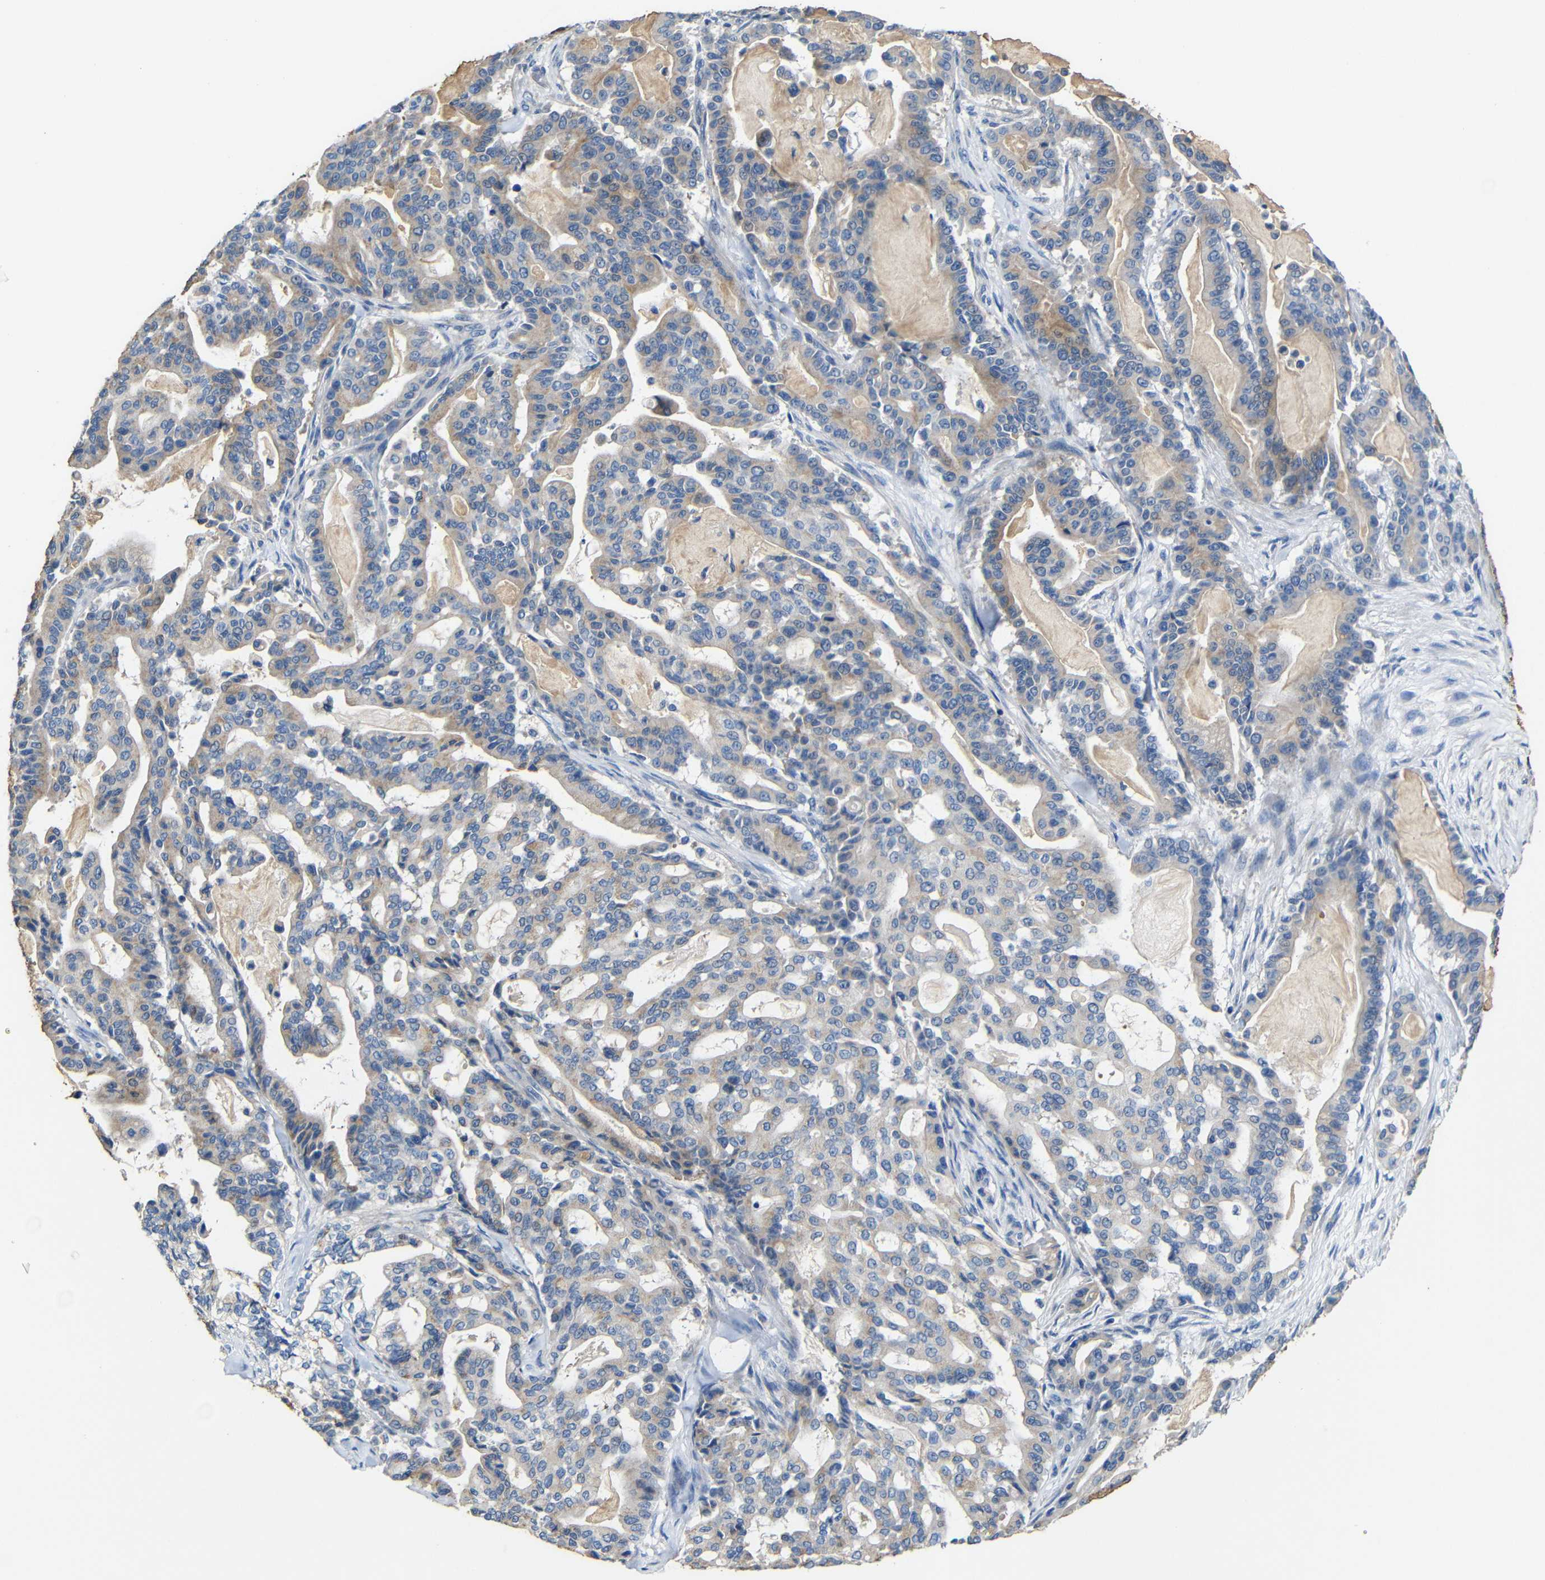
{"staining": {"intensity": "moderate", "quantity": "25%-75%", "location": "cytoplasmic/membranous"}, "tissue": "pancreatic cancer", "cell_type": "Tumor cells", "image_type": "cancer", "snomed": [{"axis": "morphology", "description": "Adenocarcinoma, NOS"}, {"axis": "topography", "description": "Pancreas"}], "caption": "Moderate cytoplasmic/membranous staining is identified in about 25%-75% of tumor cells in pancreatic cancer (adenocarcinoma).", "gene": "ACKR2", "patient": {"sex": "male", "age": 63}}